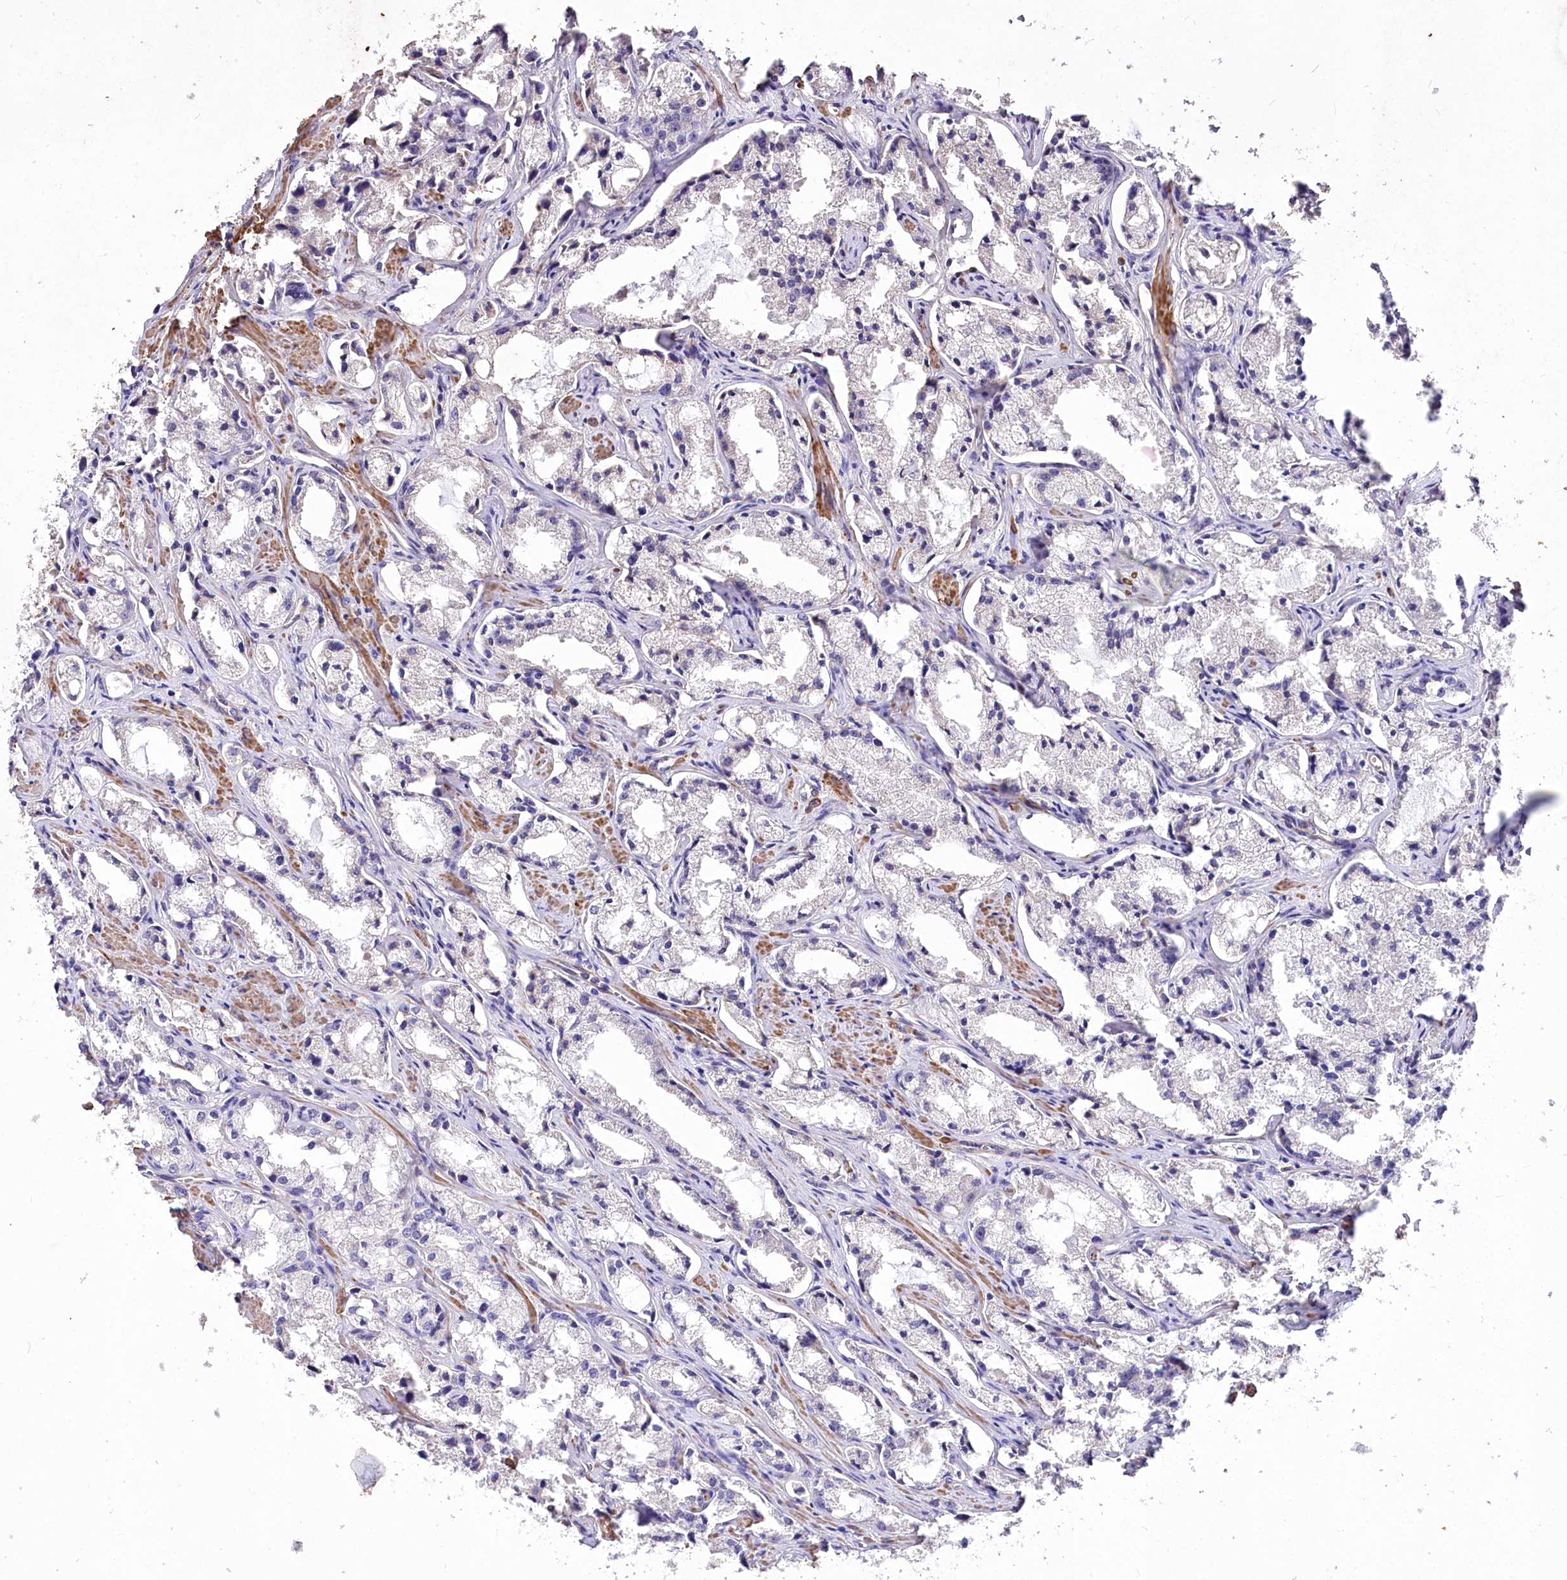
{"staining": {"intensity": "negative", "quantity": "none", "location": "none"}, "tissue": "prostate cancer", "cell_type": "Tumor cells", "image_type": "cancer", "snomed": [{"axis": "morphology", "description": "Adenocarcinoma, High grade"}, {"axis": "topography", "description": "Prostate"}], "caption": "An IHC image of prostate cancer (adenocarcinoma (high-grade)) is shown. There is no staining in tumor cells of prostate cancer (adenocarcinoma (high-grade)).", "gene": "RDH16", "patient": {"sex": "male", "age": 66}}